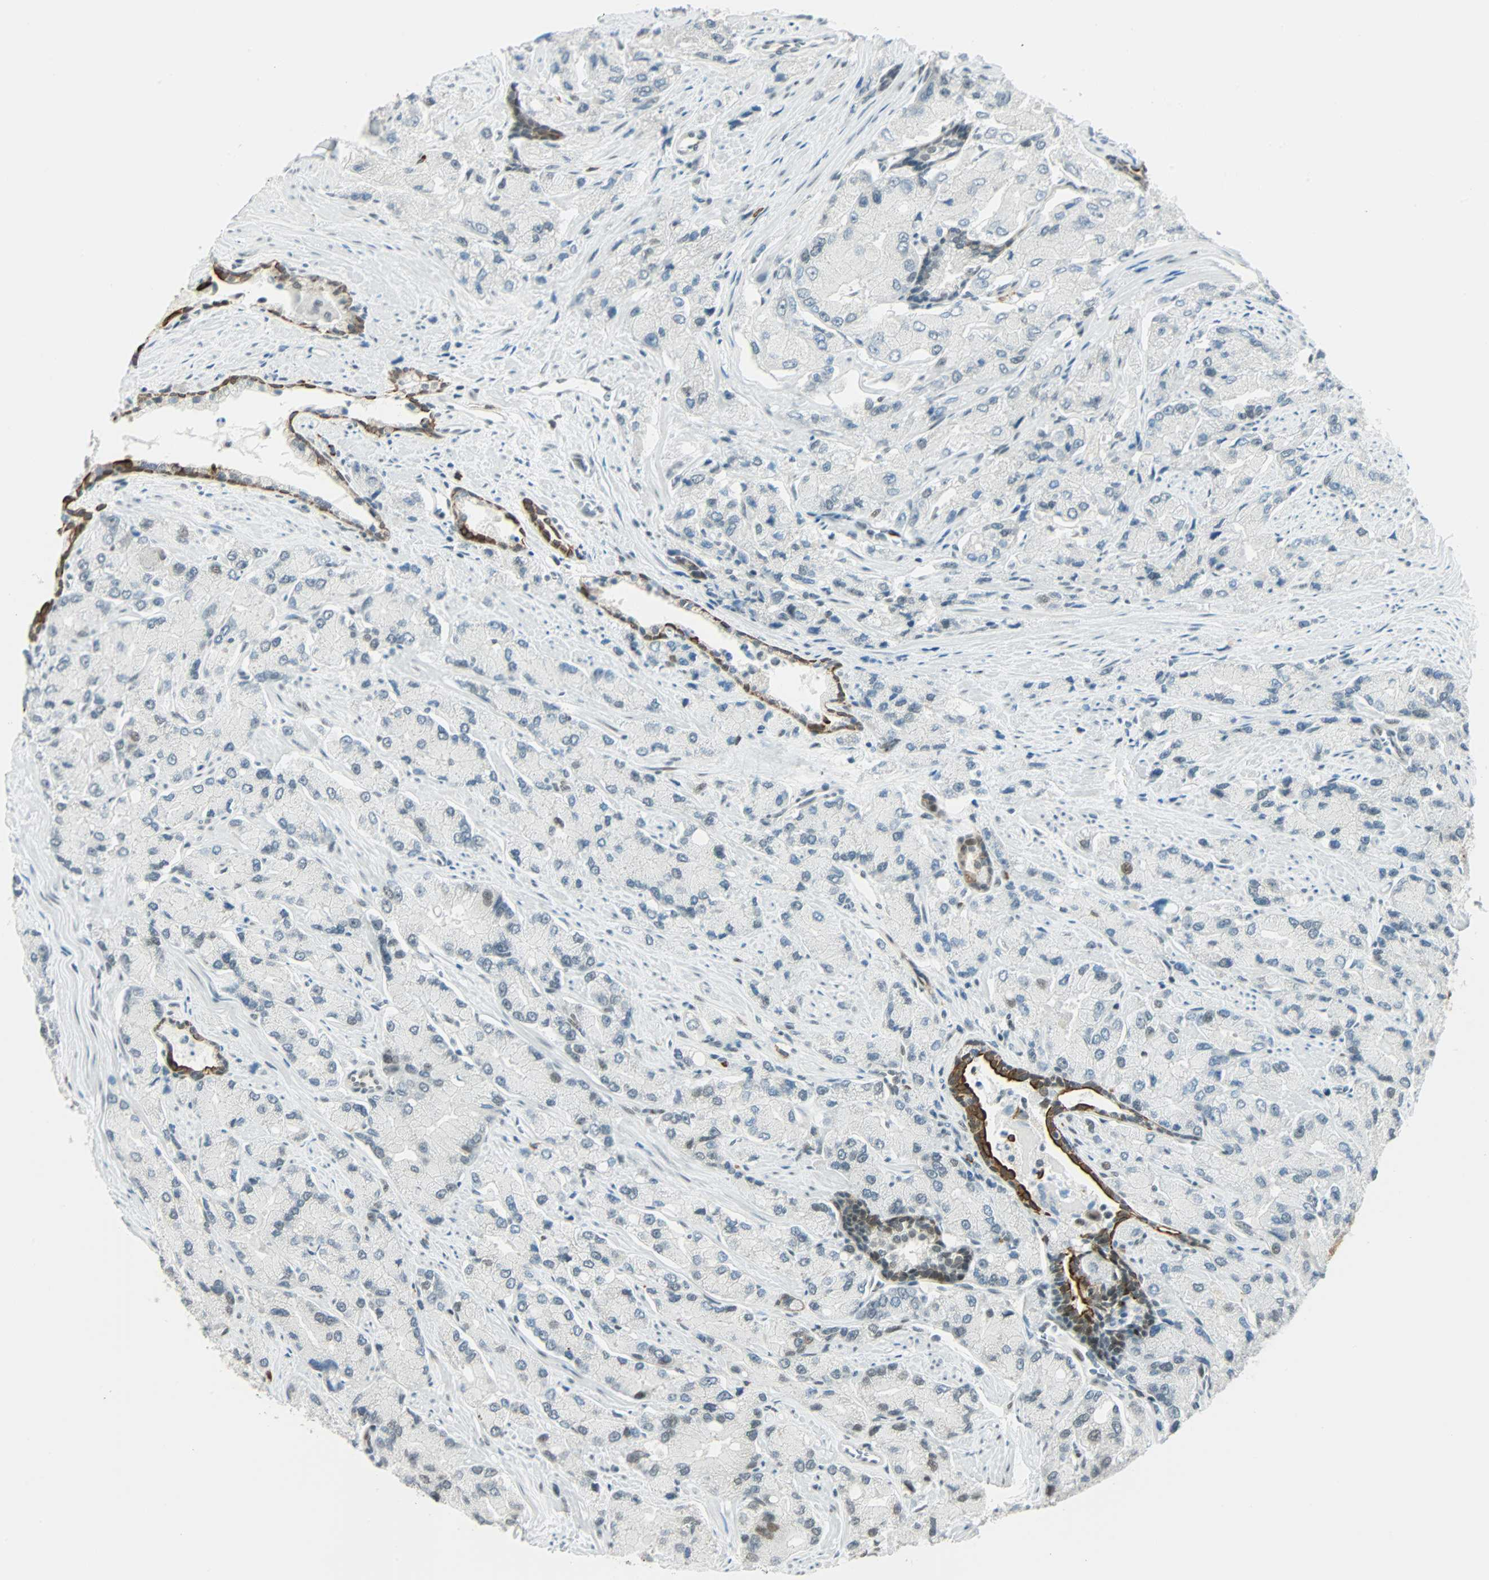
{"staining": {"intensity": "negative", "quantity": "none", "location": "none"}, "tissue": "prostate cancer", "cell_type": "Tumor cells", "image_type": "cancer", "snomed": [{"axis": "morphology", "description": "Adenocarcinoma, High grade"}, {"axis": "topography", "description": "Prostate"}], "caption": "The photomicrograph shows no significant positivity in tumor cells of prostate cancer.", "gene": "NELFE", "patient": {"sex": "male", "age": 58}}